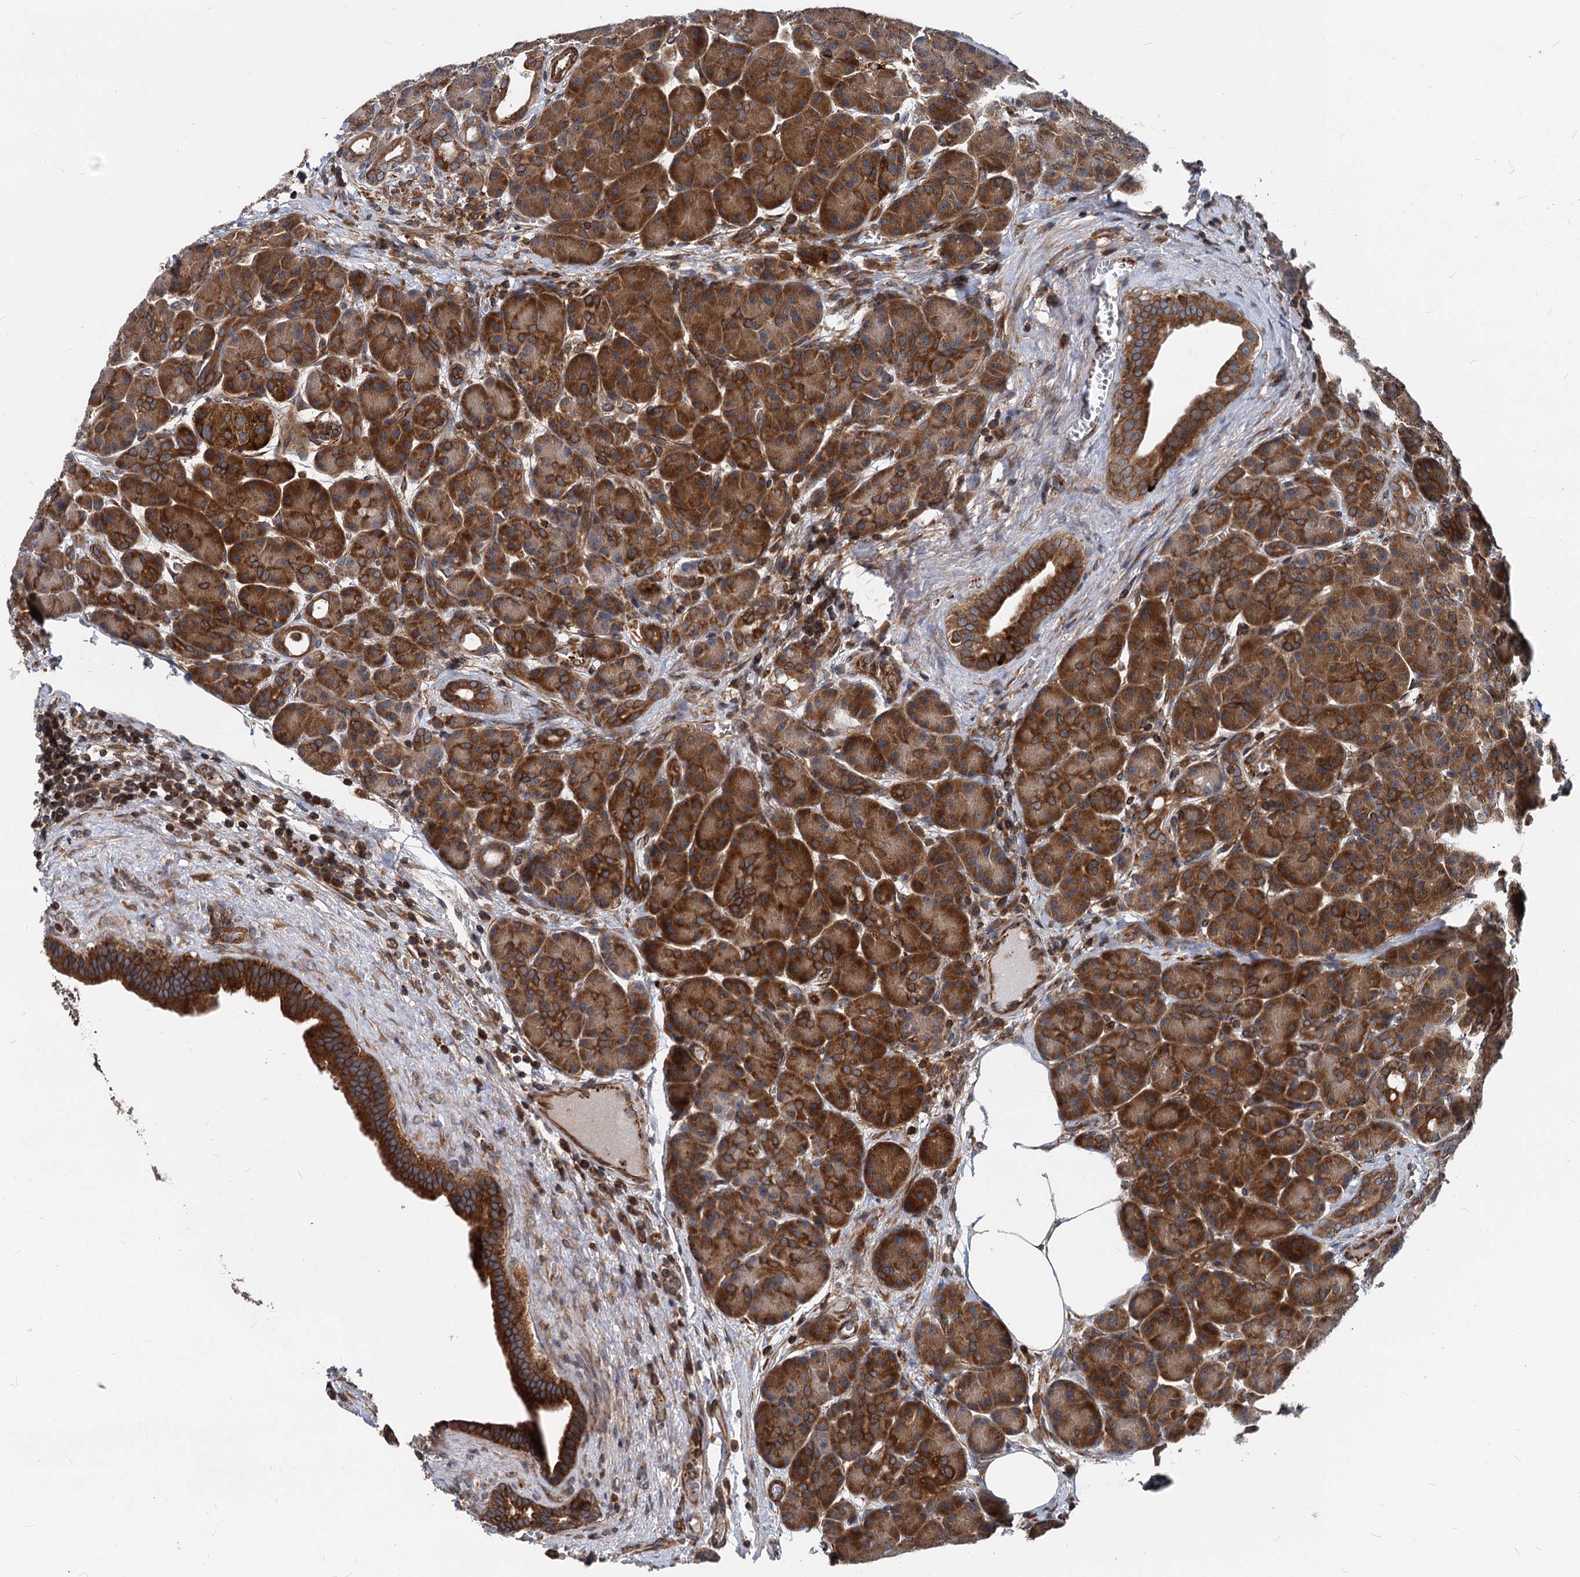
{"staining": {"intensity": "strong", "quantity": ">75%", "location": "cytoplasmic/membranous"}, "tissue": "pancreas", "cell_type": "Exocrine glandular cells", "image_type": "normal", "snomed": [{"axis": "morphology", "description": "Normal tissue, NOS"}, {"axis": "topography", "description": "Pancreas"}], "caption": "Pancreas stained with DAB (3,3'-diaminobenzidine) immunohistochemistry reveals high levels of strong cytoplasmic/membranous staining in about >75% of exocrine glandular cells.", "gene": "STIM1", "patient": {"sex": "male", "age": 63}}